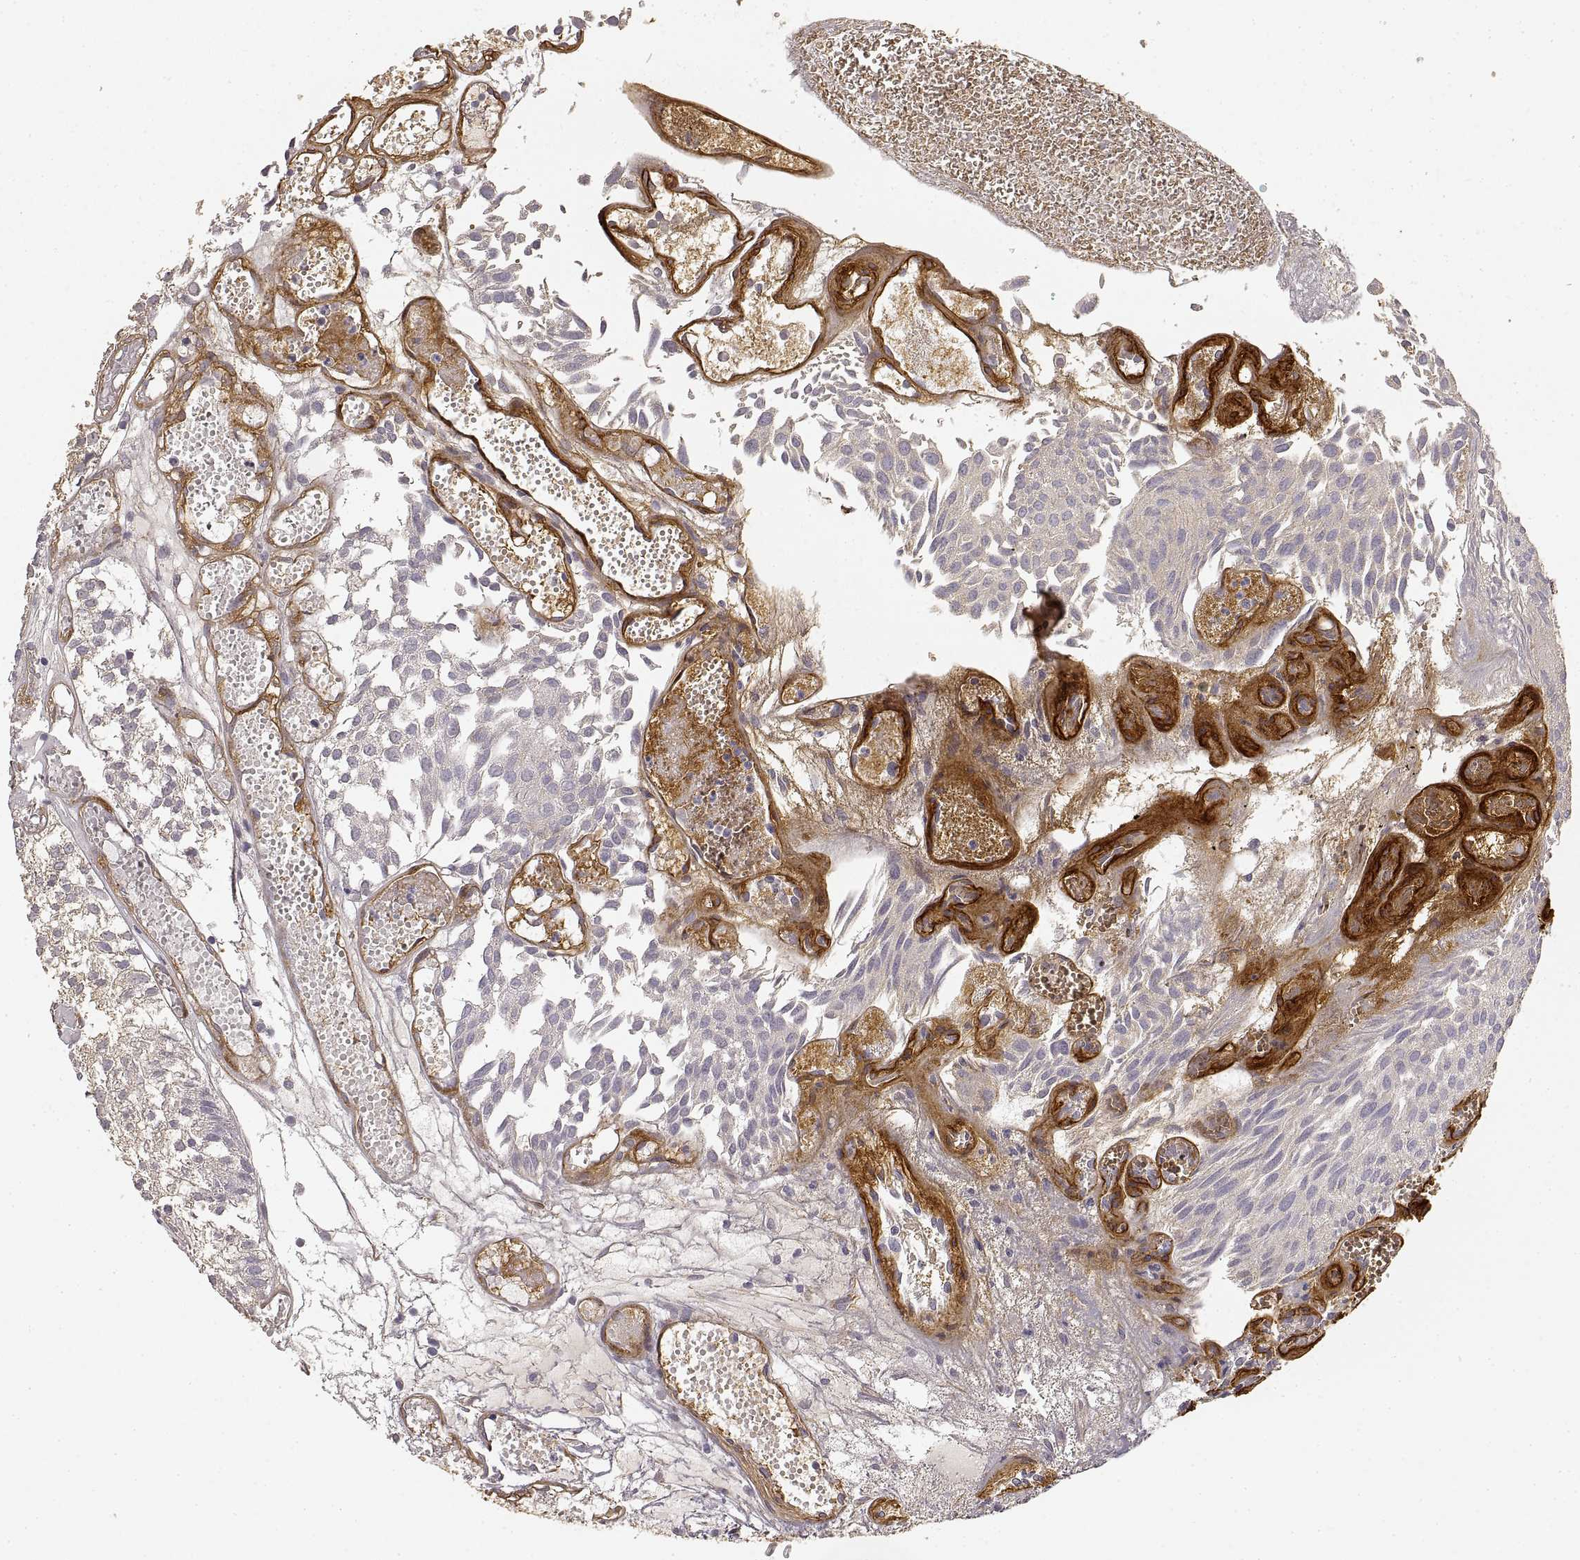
{"staining": {"intensity": "negative", "quantity": "none", "location": "none"}, "tissue": "urothelial cancer", "cell_type": "Tumor cells", "image_type": "cancer", "snomed": [{"axis": "morphology", "description": "Urothelial carcinoma, Low grade"}, {"axis": "topography", "description": "Urinary bladder"}], "caption": "This is an IHC histopathology image of low-grade urothelial carcinoma. There is no staining in tumor cells.", "gene": "LAMA4", "patient": {"sex": "male", "age": 79}}